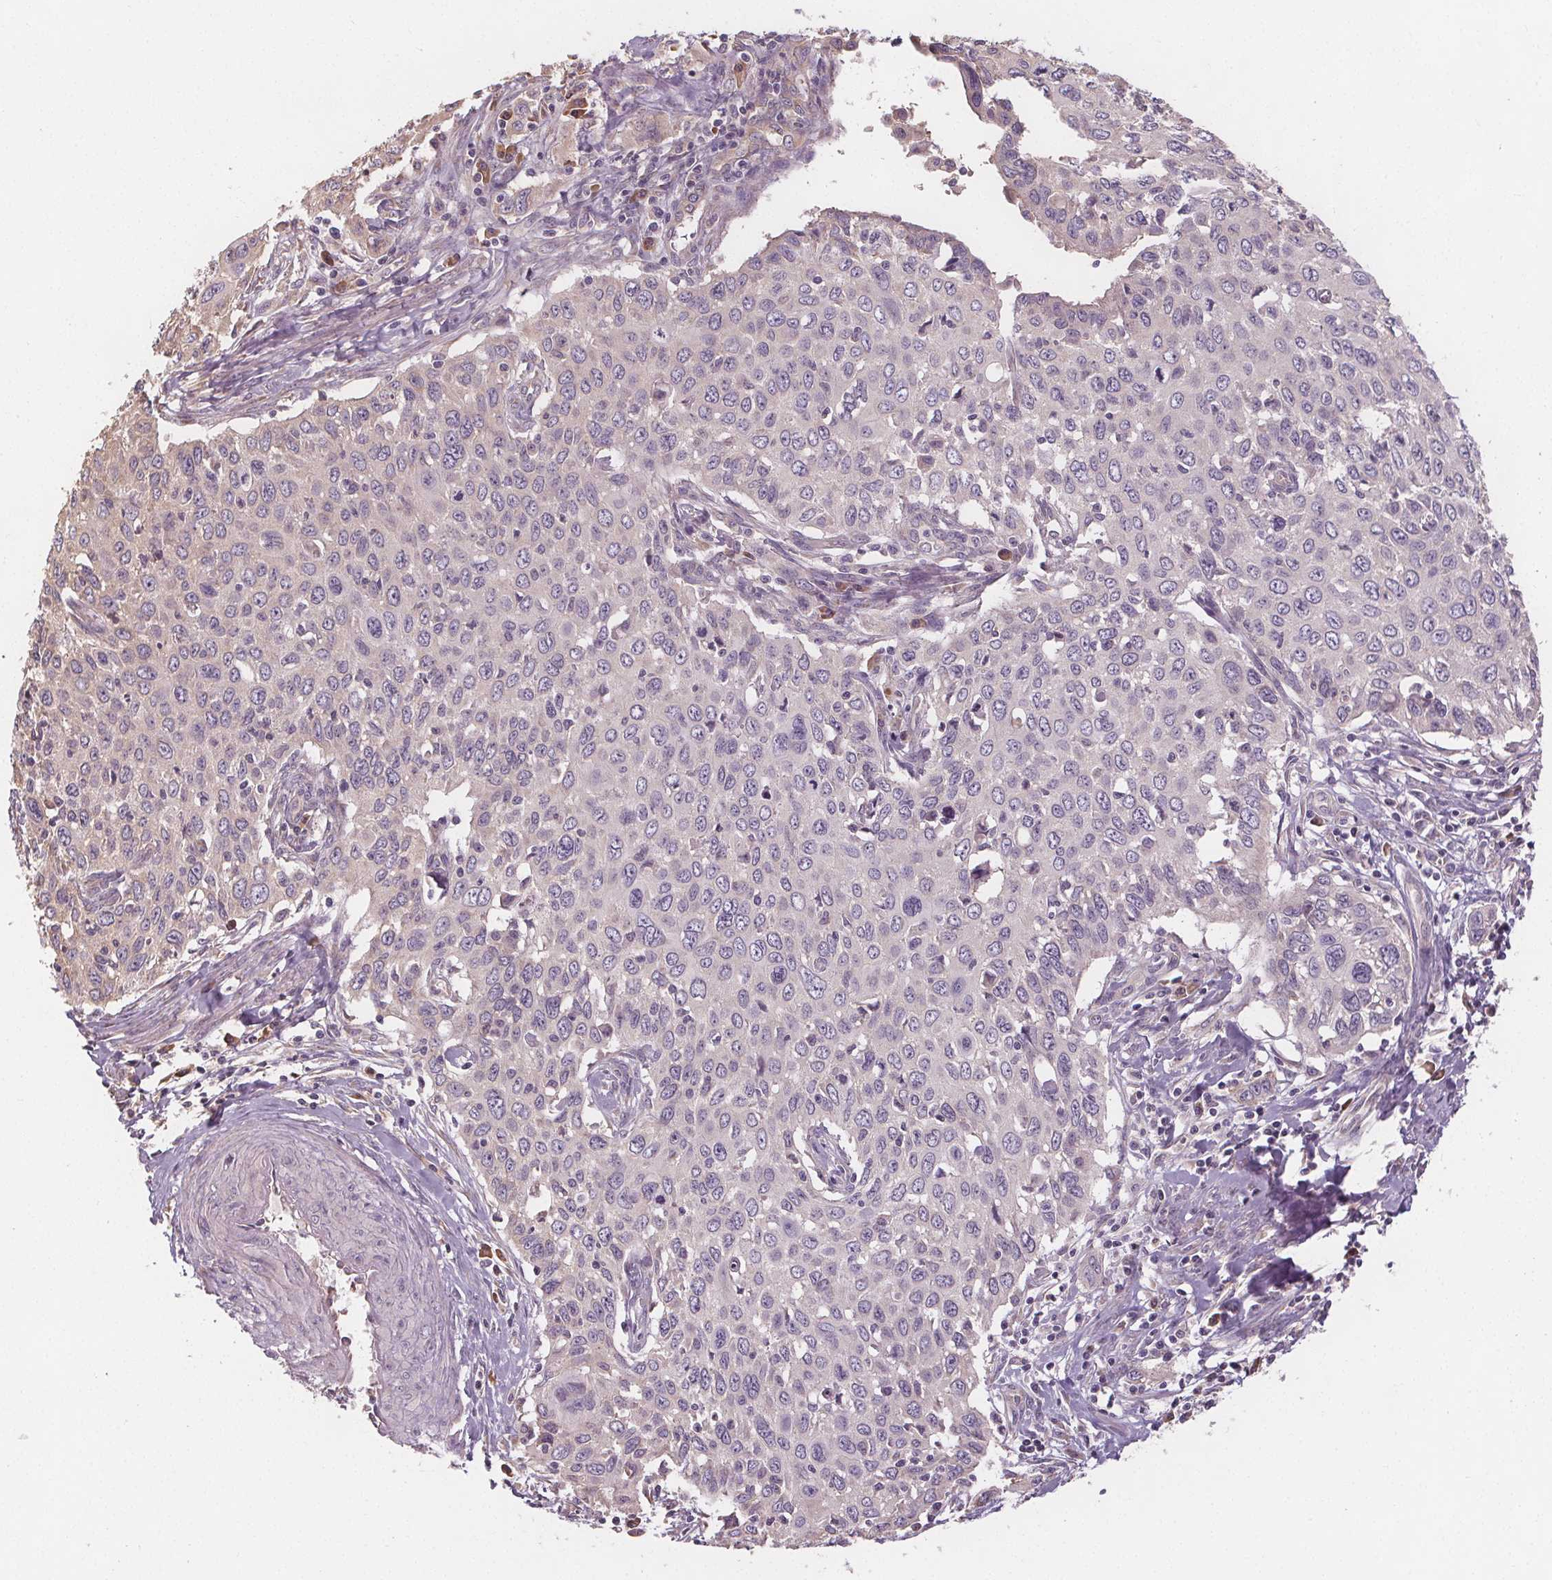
{"staining": {"intensity": "negative", "quantity": "none", "location": "none"}, "tissue": "cervical cancer", "cell_type": "Tumor cells", "image_type": "cancer", "snomed": [{"axis": "morphology", "description": "Squamous cell carcinoma, NOS"}, {"axis": "topography", "description": "Cervix"}], "caption": "An IHC photomicrograph of cervical squamous cell carcinoma is shown. There is no staining in tumor cells of cervical squamous cell carcinoma.", "gene": "TMEM80", "patient": {"sex": "female", "age": 38}}